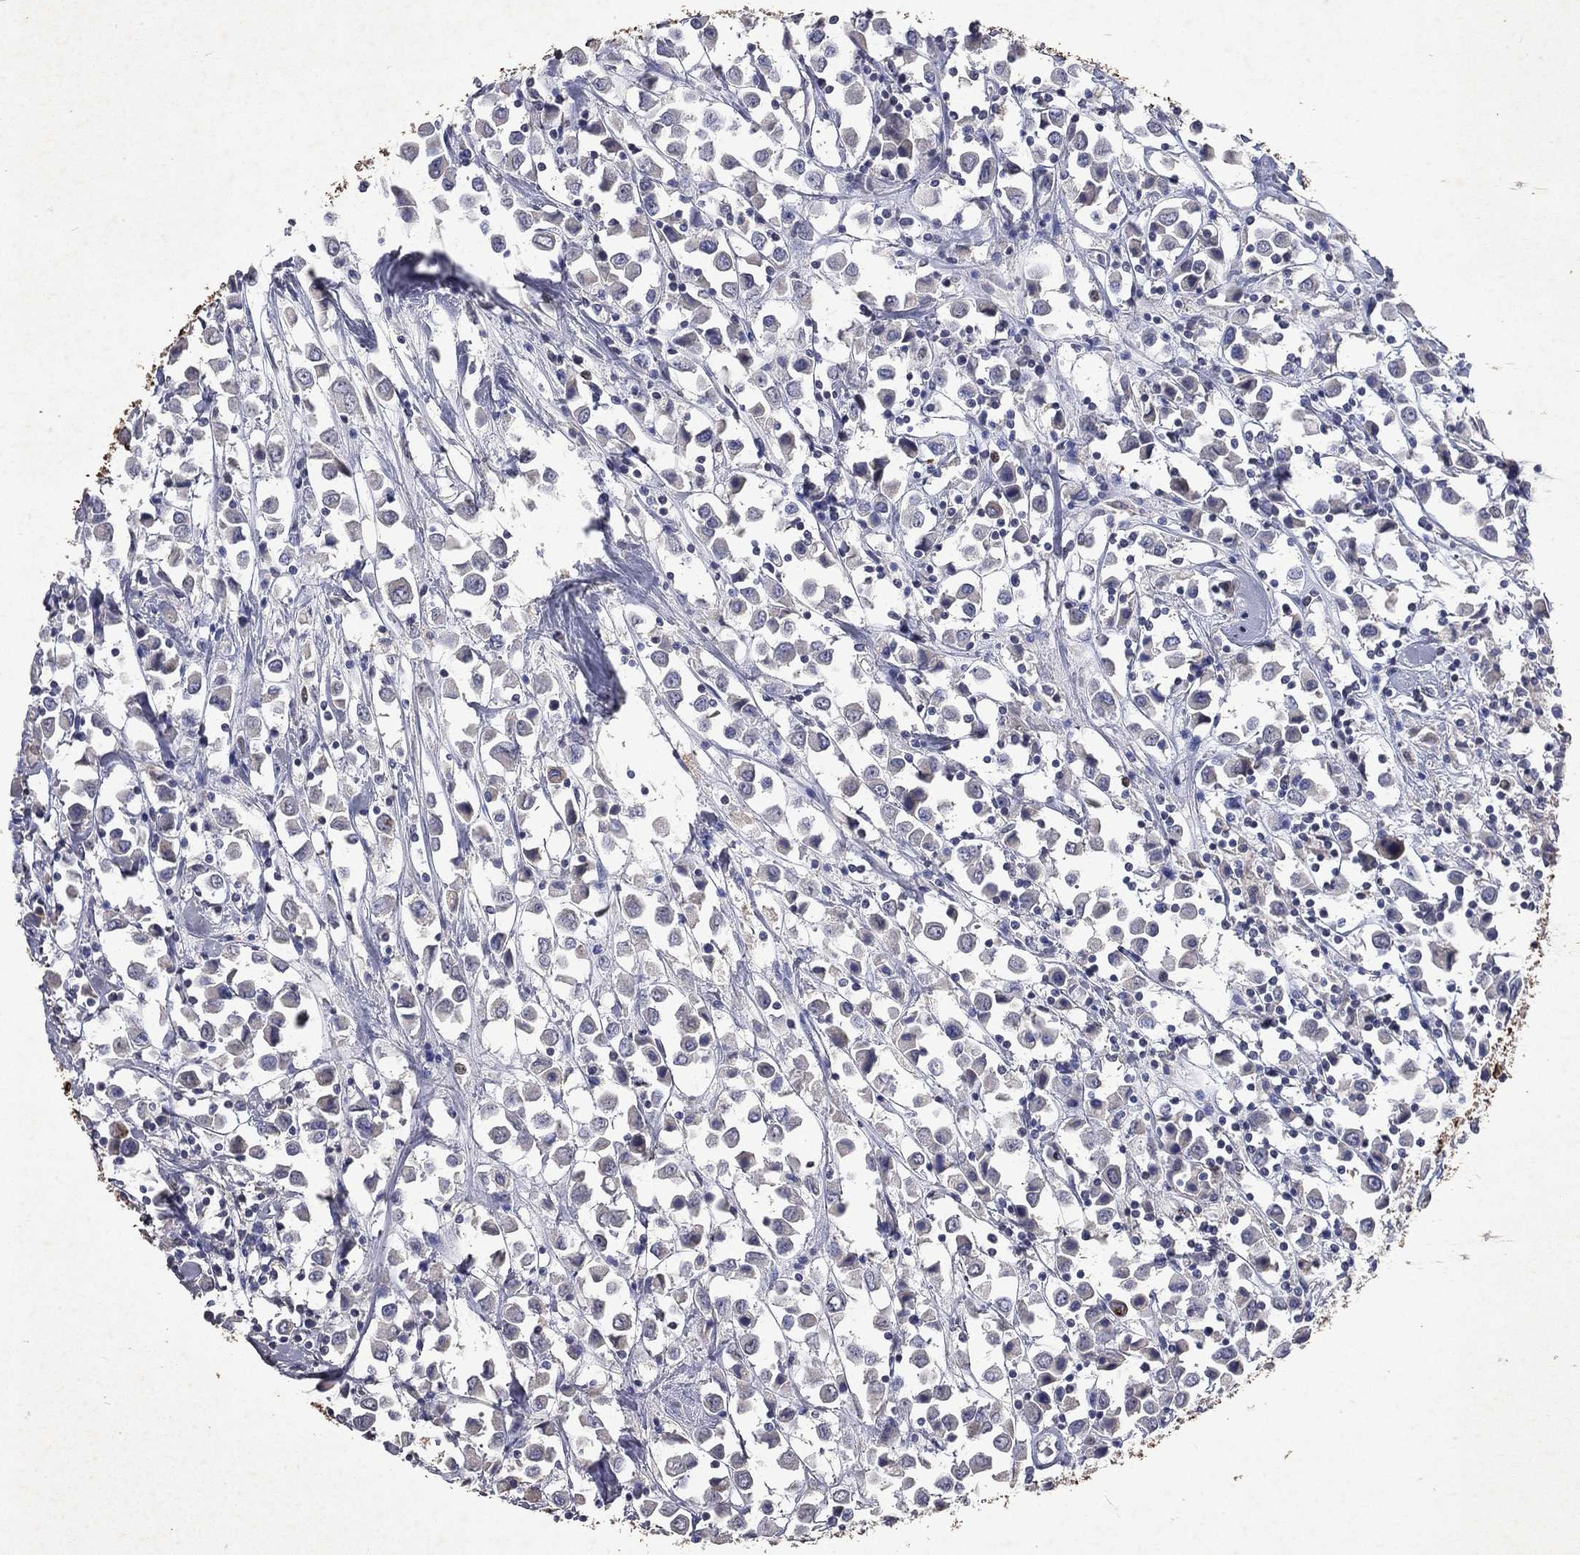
{"staining": {"intensity": "negative", "quantity": "none", "location": "none"}, "tissue": "breast cancer", "cell_type": "Tumor cells", "image_type": "cancer", "snomed": [{"axis": "morphology", "description": "Duct carcinoma"}, {"axis": "topography", "description": "Breast"}], "caption": "Immunohistochemistry (IHC) micrograph of human intraductal carcinoma (breast) stained for a protein (brown), which displays no staining in tumor cells.", "gene": "SLC34A2", "patient": {"sex": "female", "age": 61}}